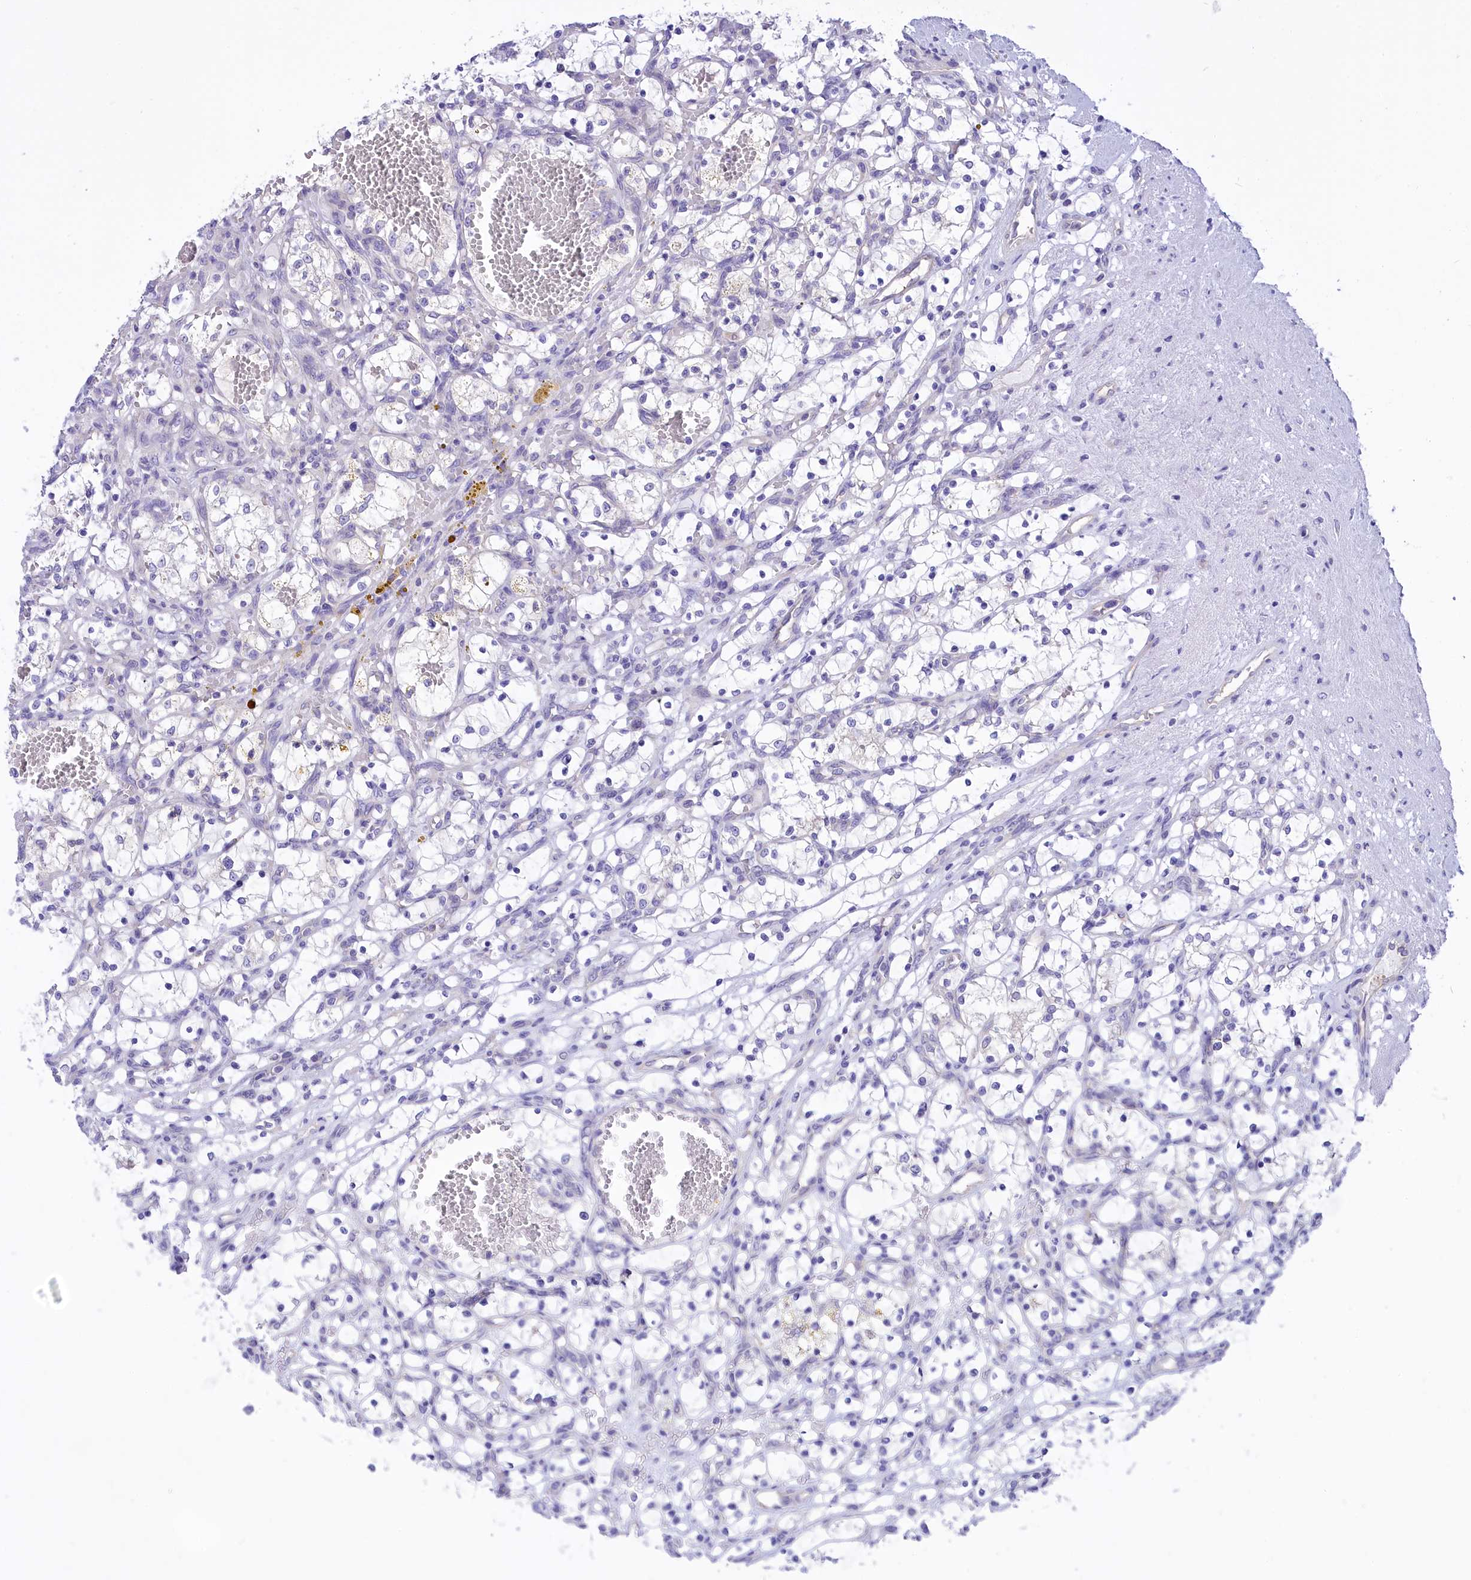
{"staining": {"intensity": "negative", "quantity": "none", "location": "none"}, "tissue": "renal cancer", "cell_type": "Tumor cells", "image_type": "cancer", "snomed": [{"axis": "morphology", "description": "Adenocarcinoma, NOS"}, {"axis": "topography", "description": "Kidney"}], "caption": "This is a photomicrograph of immunohistochemistry staining of renal adenocarcinoma, which shows no positivity in tumor cells.", "gene": "DCAF16", "patient": {"sex": "female", "age": 69}}